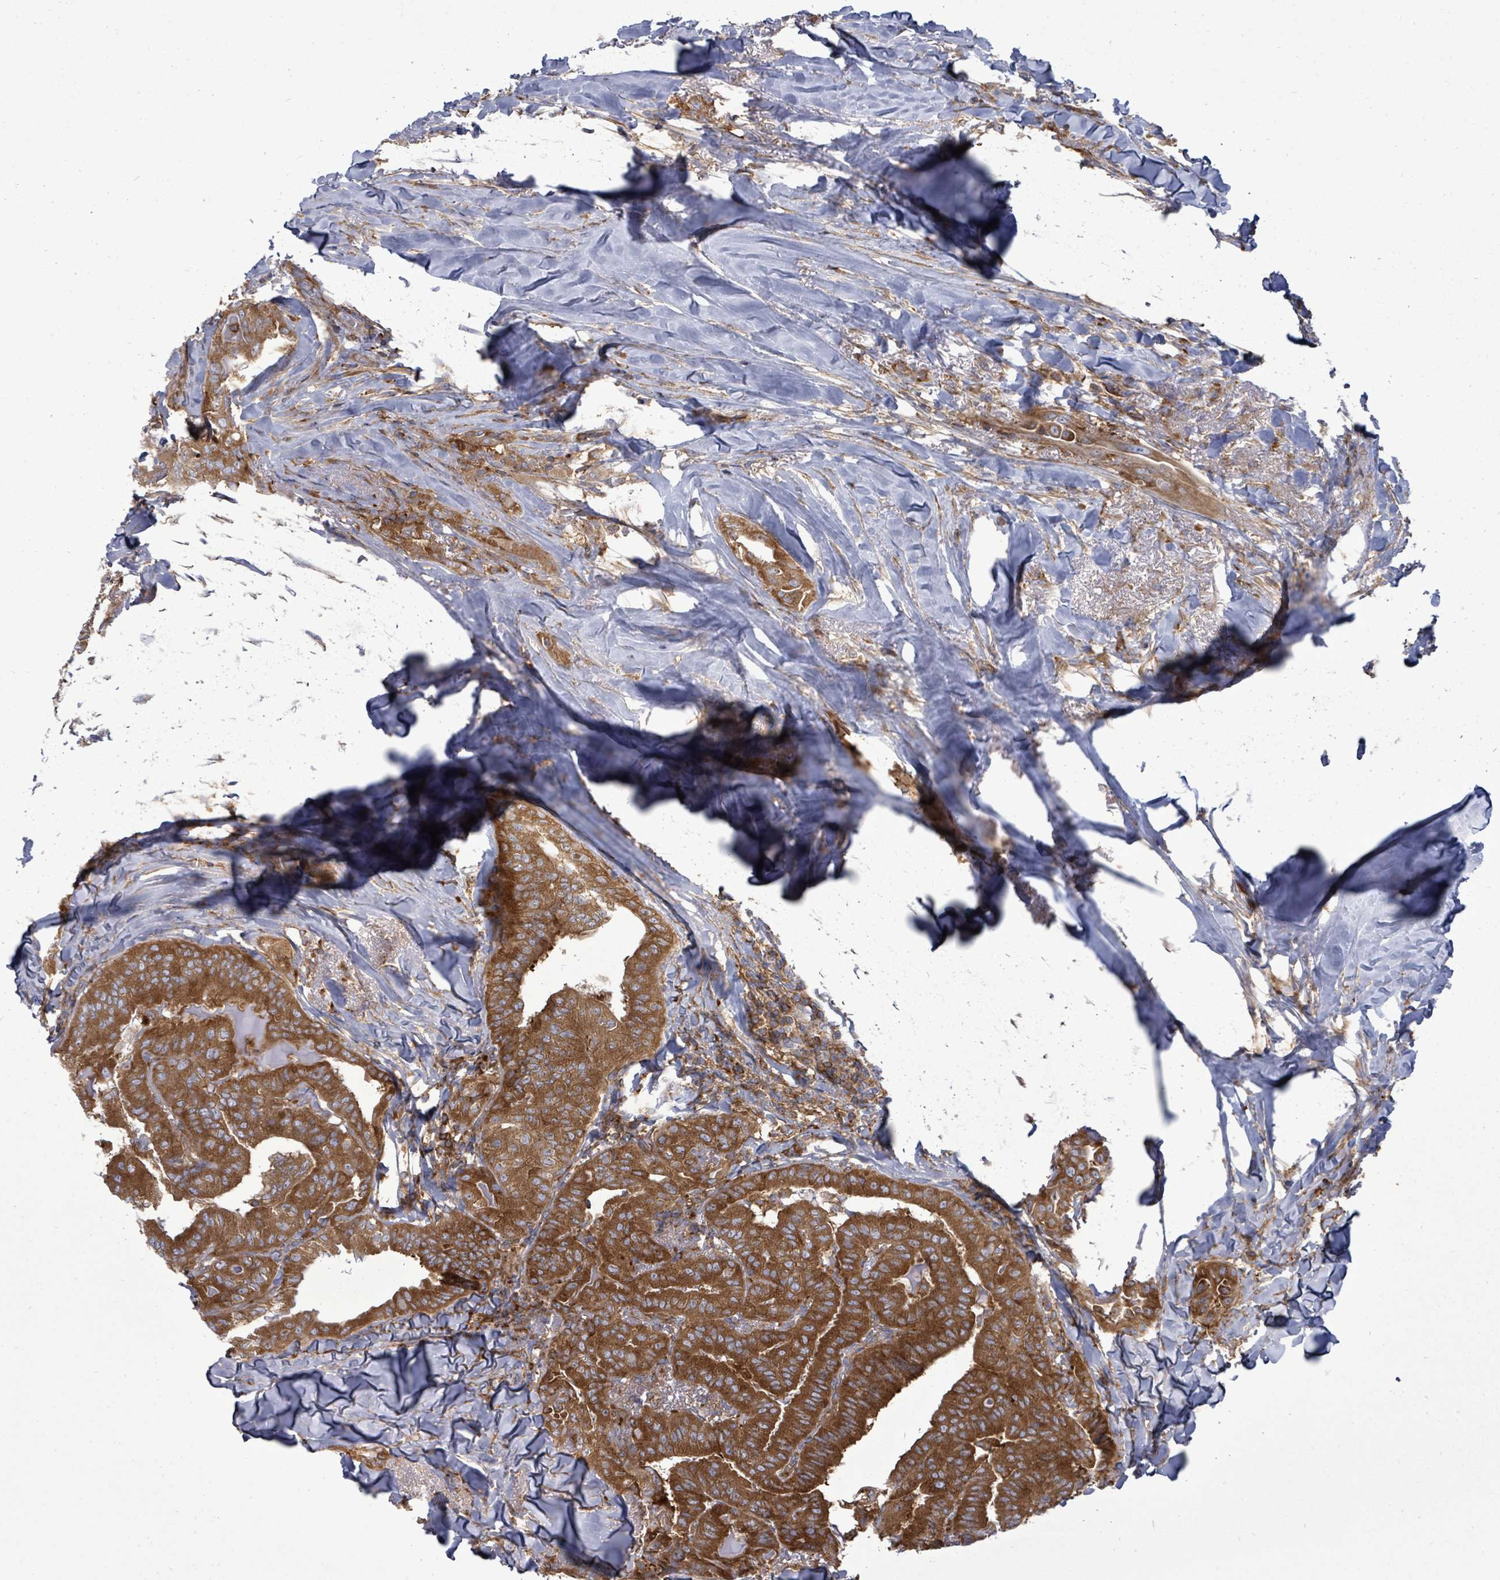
{"staining": {"intensity": "strong", "quantity": ">75%", "location": "cytoplasmic/membranous"}, "tissue": "thyroid cancer", "cell_type": "Tumor cells", "image_type": "cancer", "snomed": [{"axis": "morphology", "description": "Papillary adenocarcinoma, NOS"}, {"axis": "topography", "description": "Thyroid gland"}], "caption": "About >75% of tumor cells in thyroid cancer (papillary adenocarcinoma) reveal strong cytoplasmic/membranous protein positivity as visualized by brown immunohistochemical staining.", "gene": "EIF3C", "patient": {"sex": "female", "age": 68}}